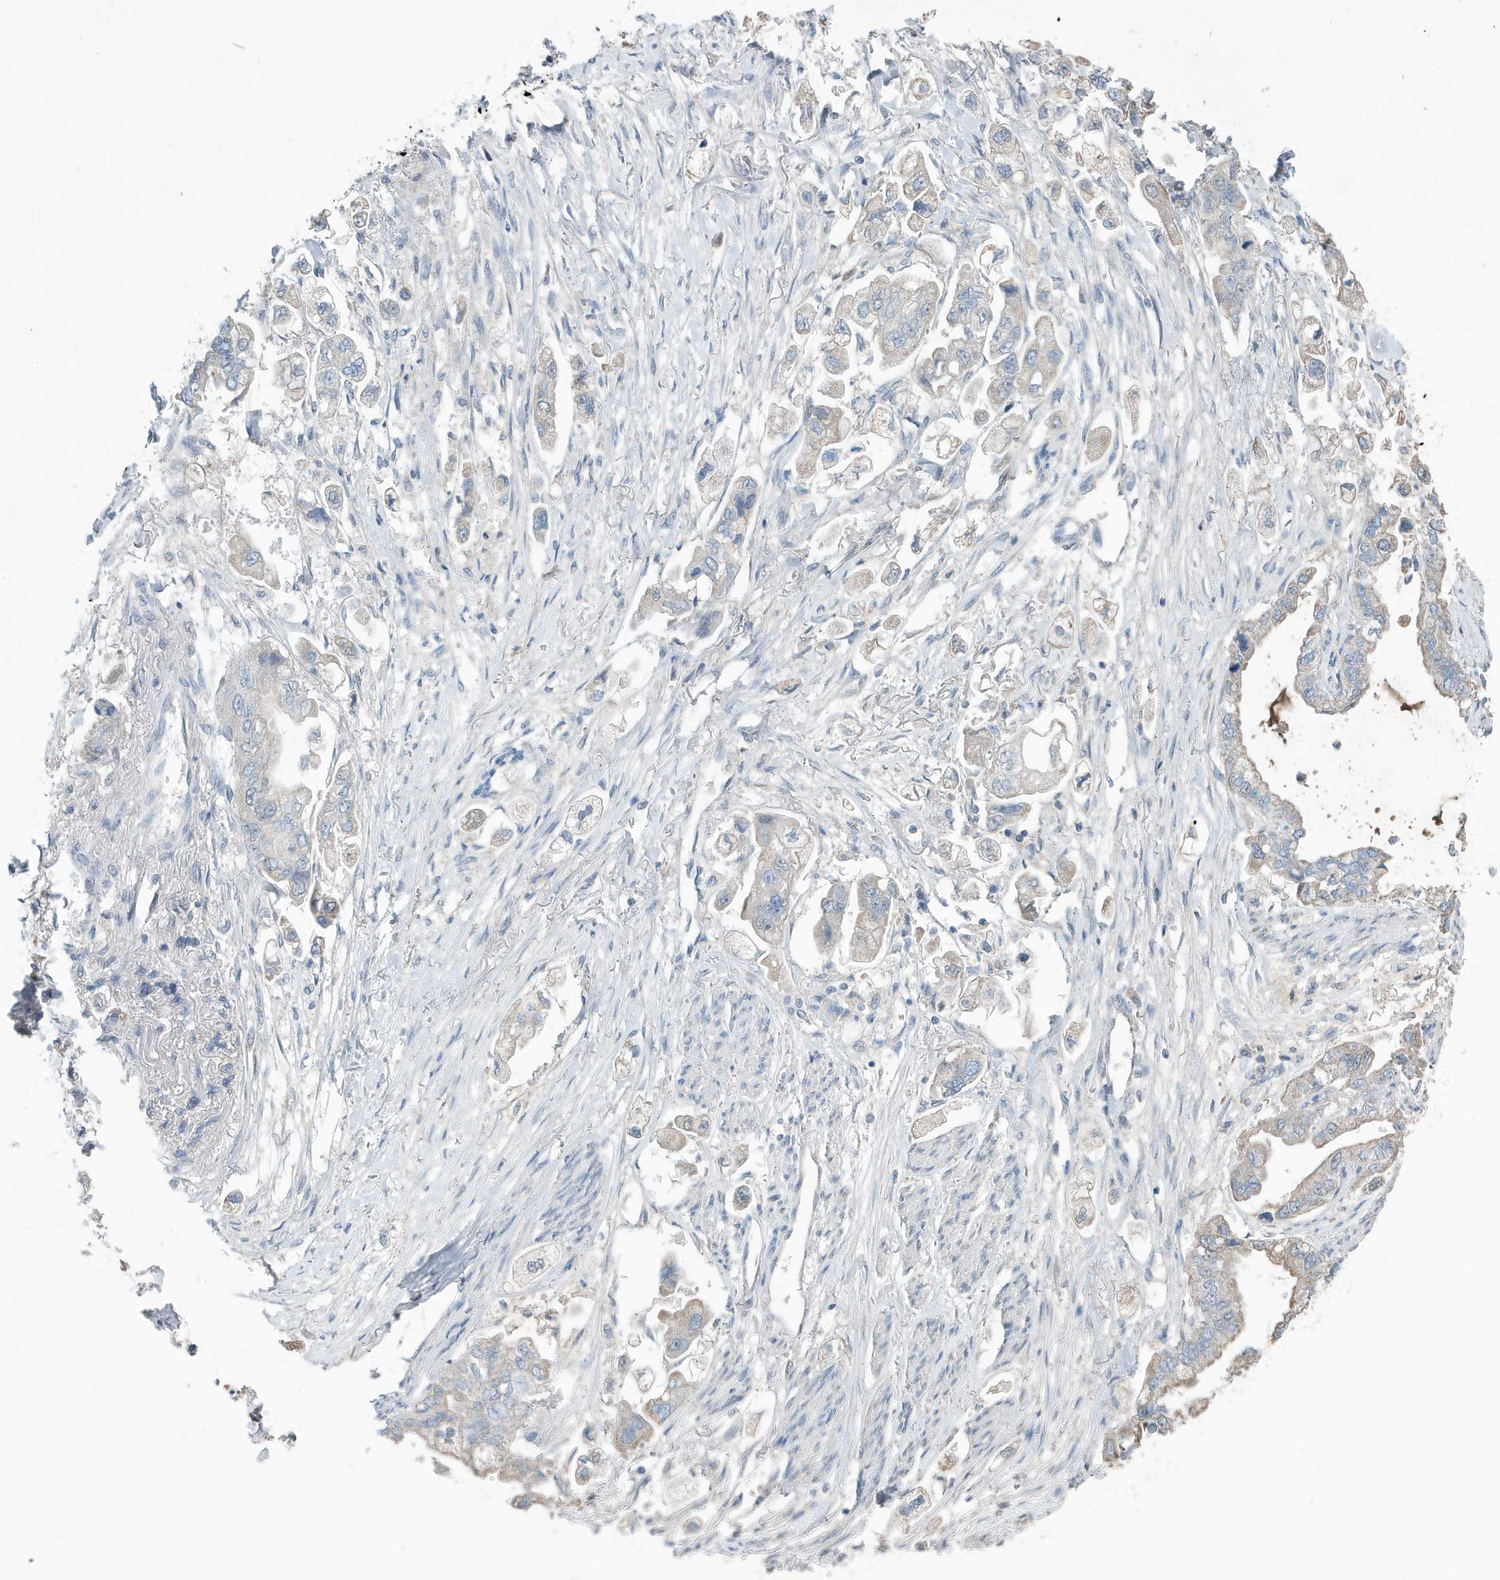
{"staining": {"intensity": "weak", "quantity": "<25%", "location": "cytoplasmic/membranous"}, "tissue": "stomach cancer", "cell_type": "Tumor cells", "image_type": "cancer", "snomed": [{"axis": "morphology", "description": "Adenocarcinoma, NOS"}, {"axis": "topography", "description": "Stomach"}], "caption": "The immunohistochemistry (IHC) histopathology image has no significant staining in tumor cells of stomach adenocarcinoma tissue. (DAB (3,3'-diaminobenzidine) immunohistochemistry, high magnification).", "gene": "UGT2B4", "patient": {"sex": "male", "age": 62}}